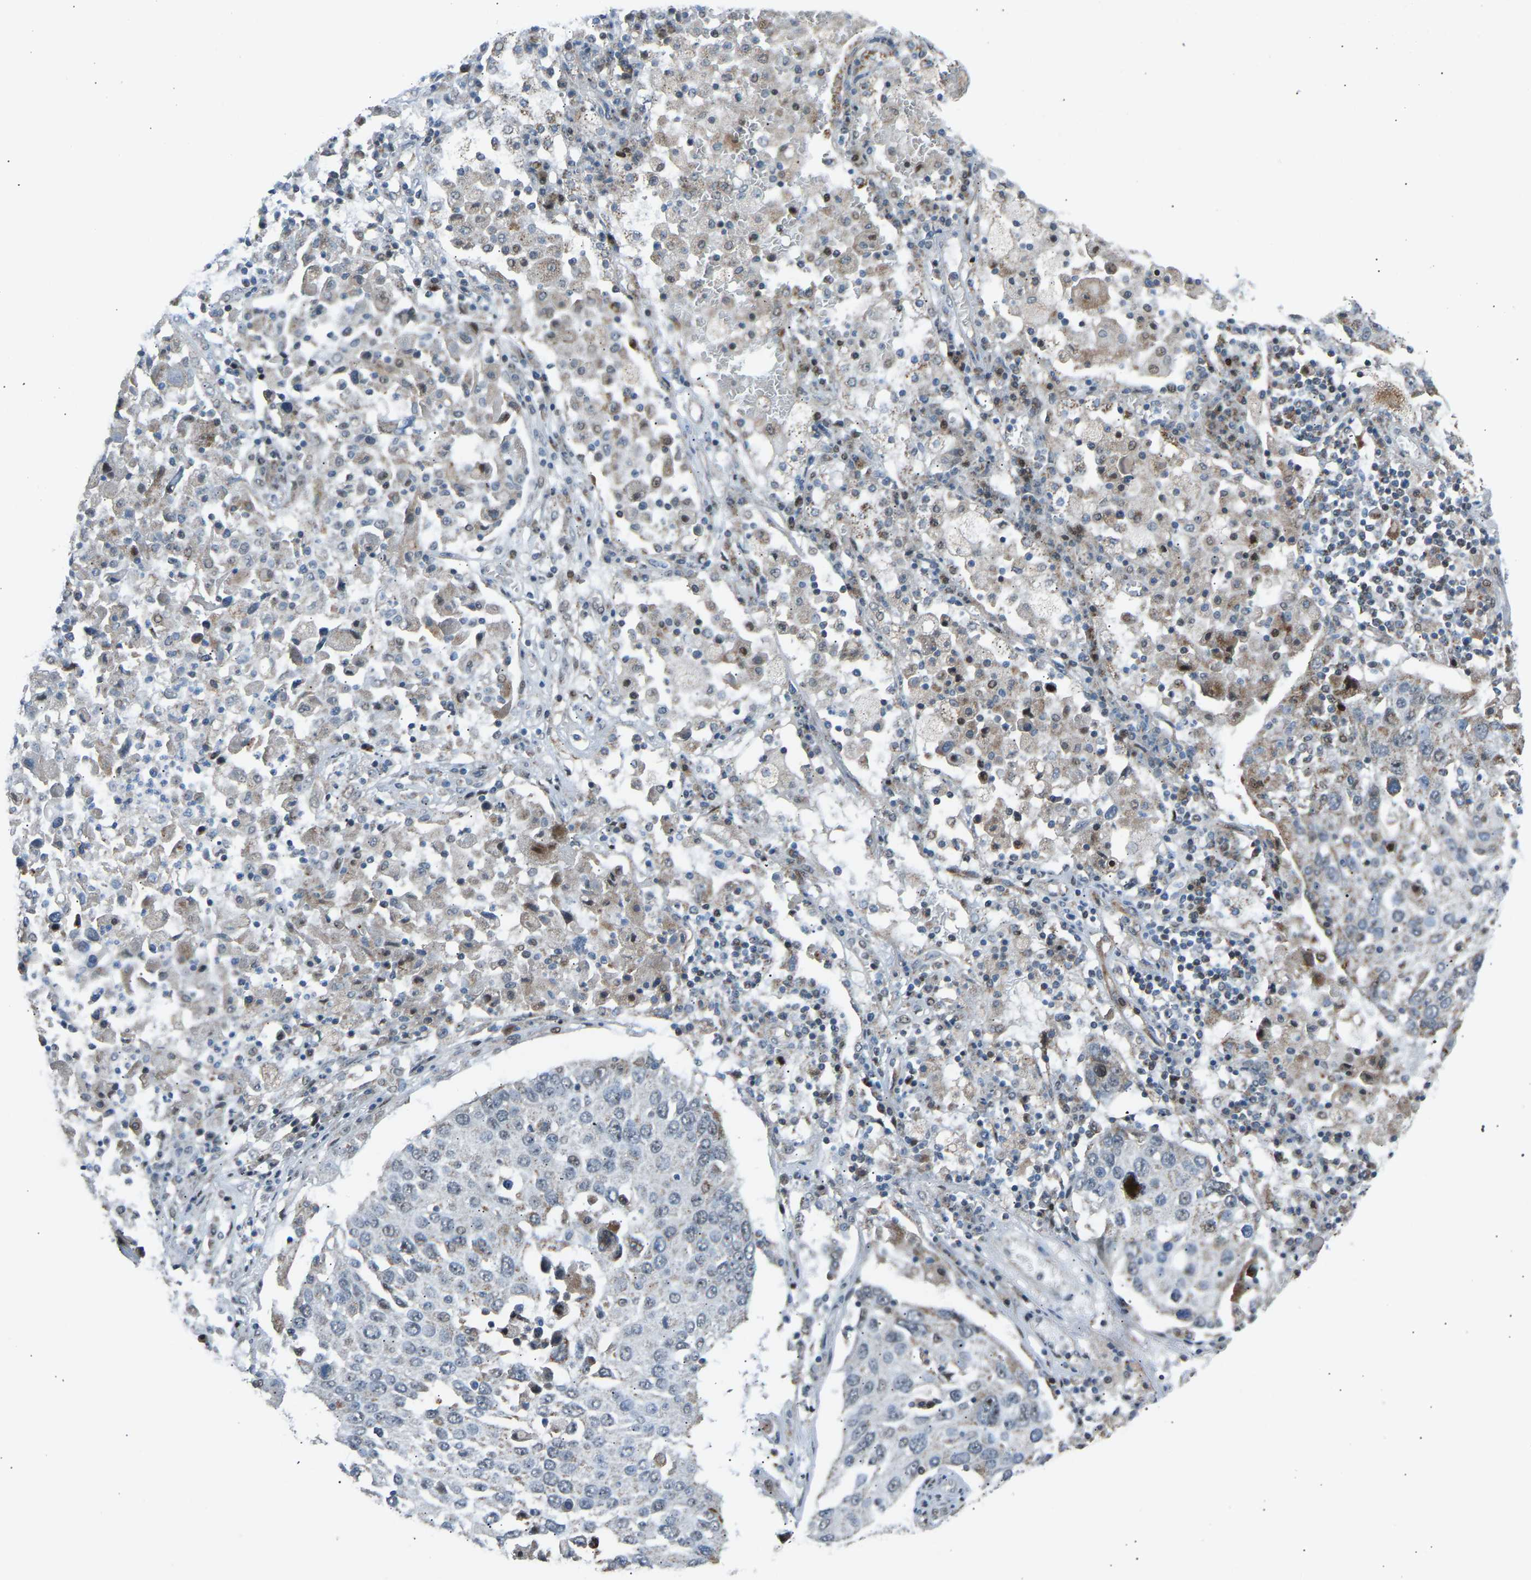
{"staining": {"intensity": "negative", "quantity": "none", "location": "none"}, "tissue": "lung cancer", "cell_type": "Tumor cells", "image_type": "cancer", "snomed": [{"axis": "morphology", "description": "Squamous cell carcinoma, NOS"}, {"axis": "topography", "description": "Lung"}], "caption": "This is an immunohistochemistry image of squamous cell carcinoma (lung). There is no staining in tumor cells.", "gene": "VPS41", "patient": {"sex": "male", "age": 65}}